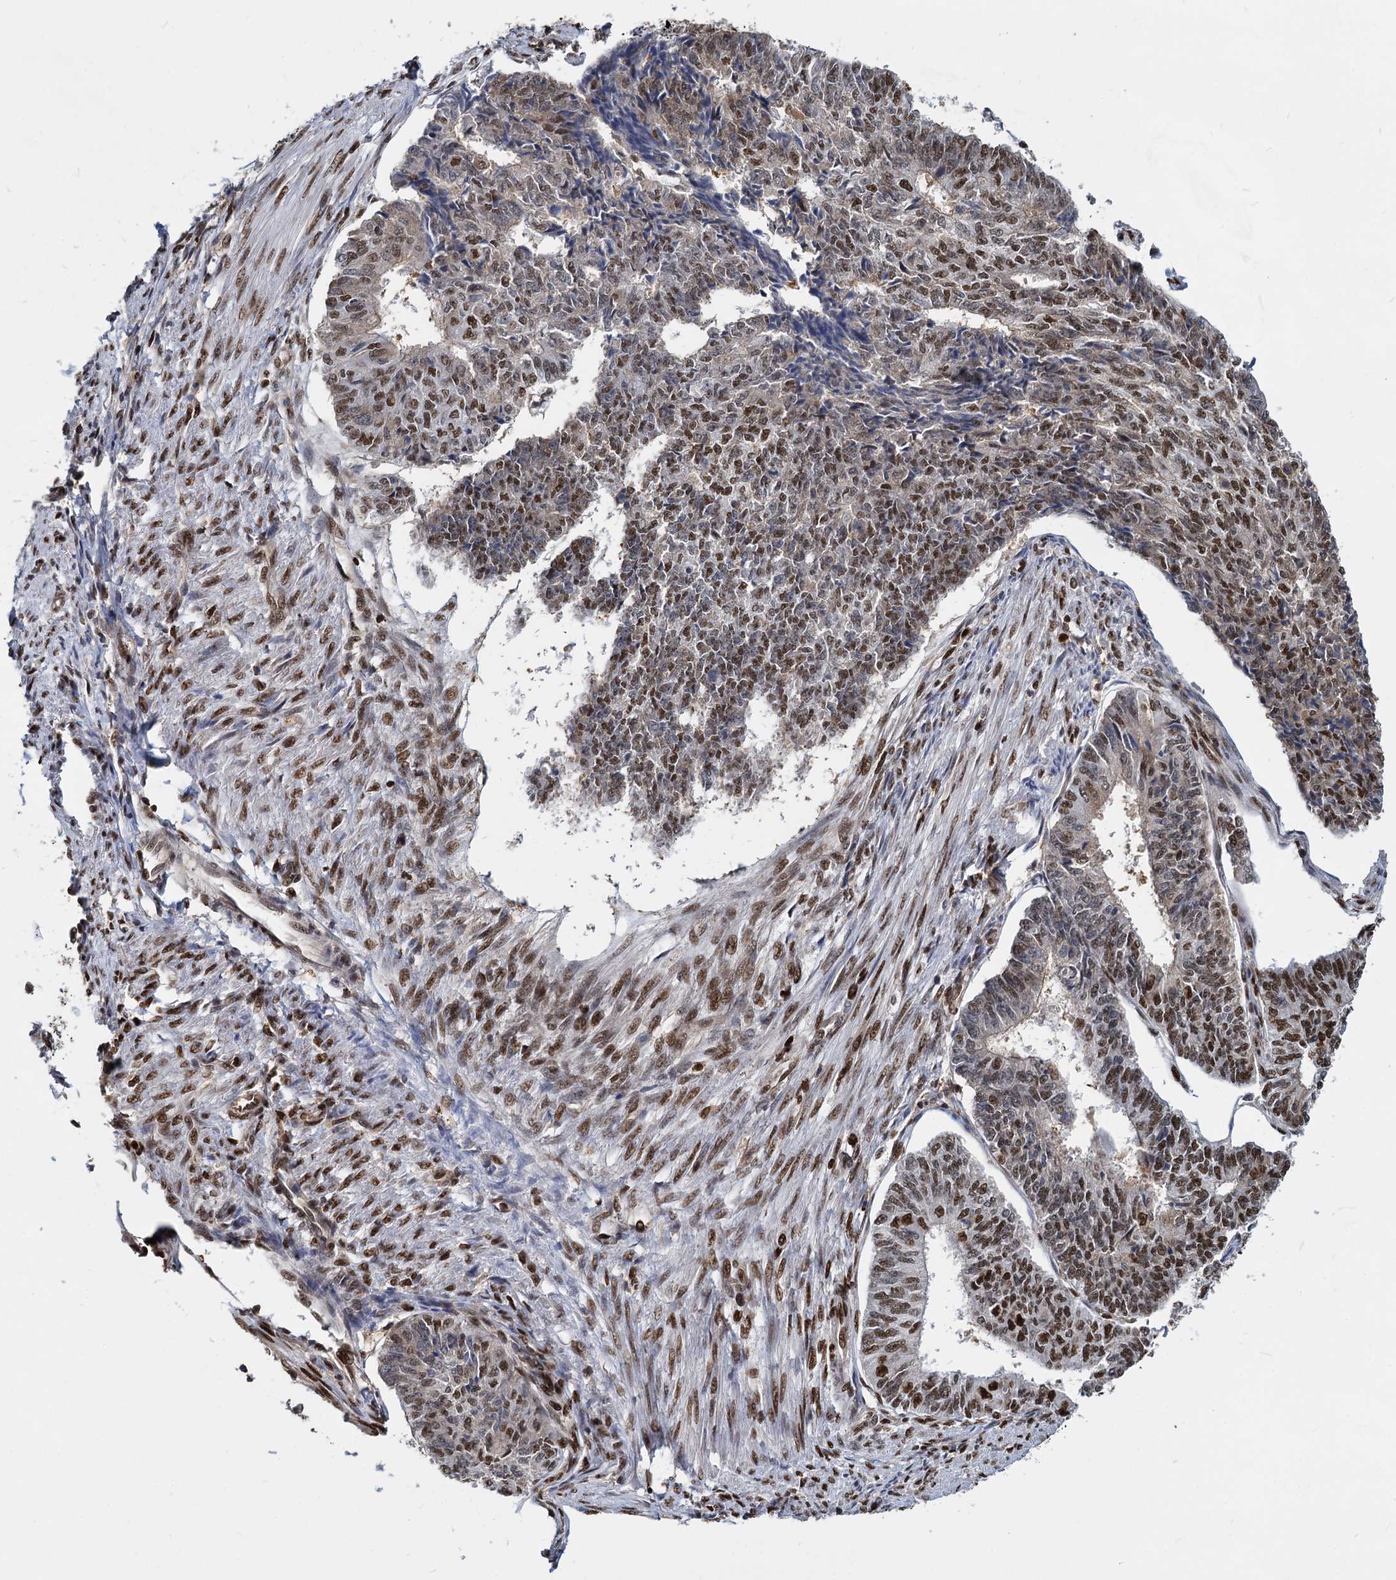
{"staining": {"intensity": "moderate", "quantity": "25%-75%", "location": "nuclear"}, "tissue": "endometrial cancer", "cell_type": "Tumor cells", "image_type": "cancer", "snomed": [{"axis": "morphology", "description": "Adenocarcinoma, NOS"}, {"axis": "topography", "description": "Endometrium"}], "caption": "A brown stain highlights moderate nuclear staining of a protein in endometrial cancer (adenocarcinoma) tumor cells.", "gene": "DCPS", "patient": {"sex": "female", "age": 32}}